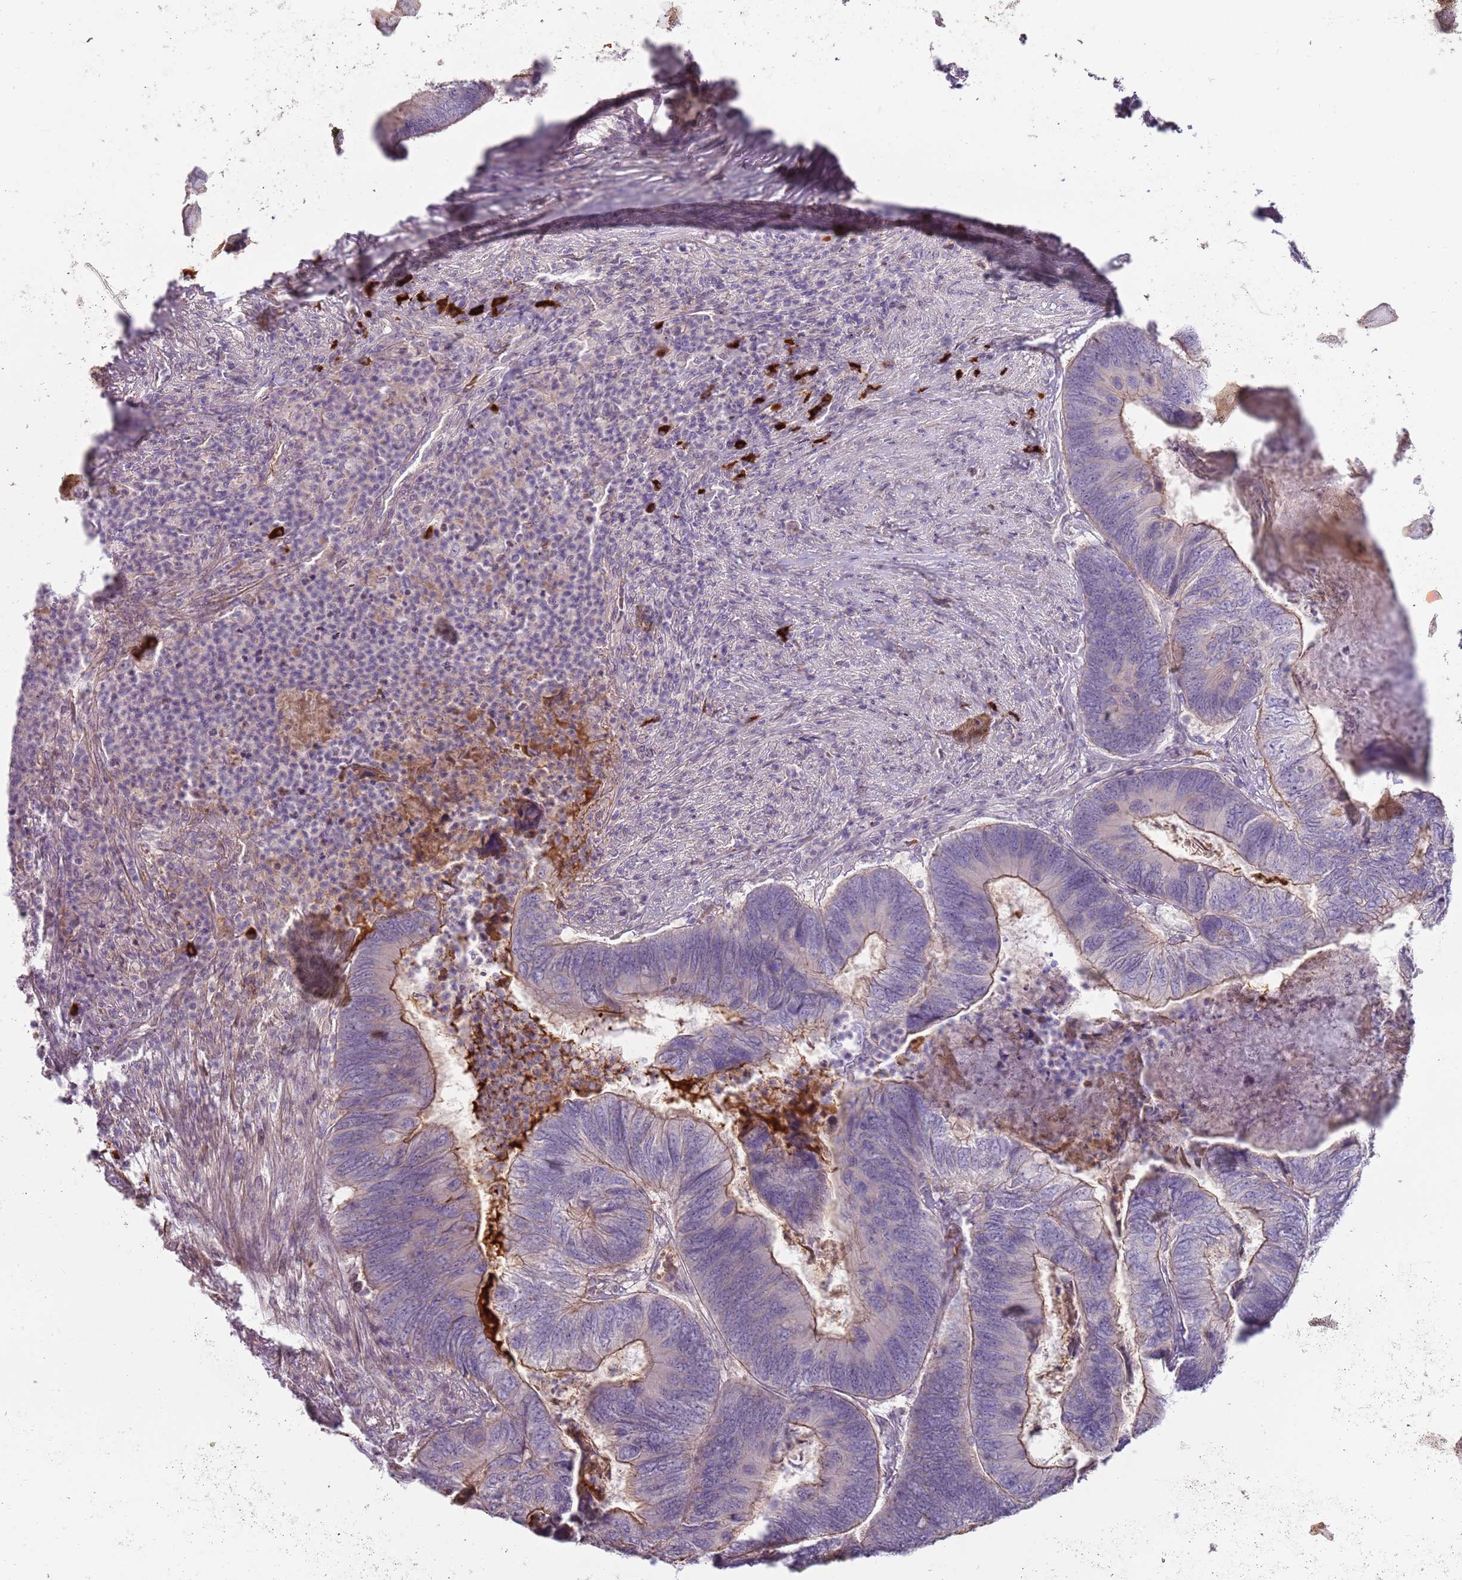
{"staining": {"intensity": "moderate", "quantity": "<25%", "location": "cytoplasmic/membranous"}, "tissue": "colorectal cancer", "cell_type": "Tumor cells", "image_type": "cancer", "snomed": [{"axis": "morphology", "description": "Adenocarcinoma, NOS"}, {"axis": "topography", "description": "Colon"}], "caption": "DAB immunohistochemical staining of colorectal adenocarcinoma exhibits moderate cytoplasmic/membranous protein positivity in about <25% of tumor cells. The staining was performed using DAB to visualize the protein expression in brown, while the nuclei were stained in blue with hematoxylin (Magnification: 20x).", "gene": "MCUB", "patient": {"sex": "female", "age": 67}}